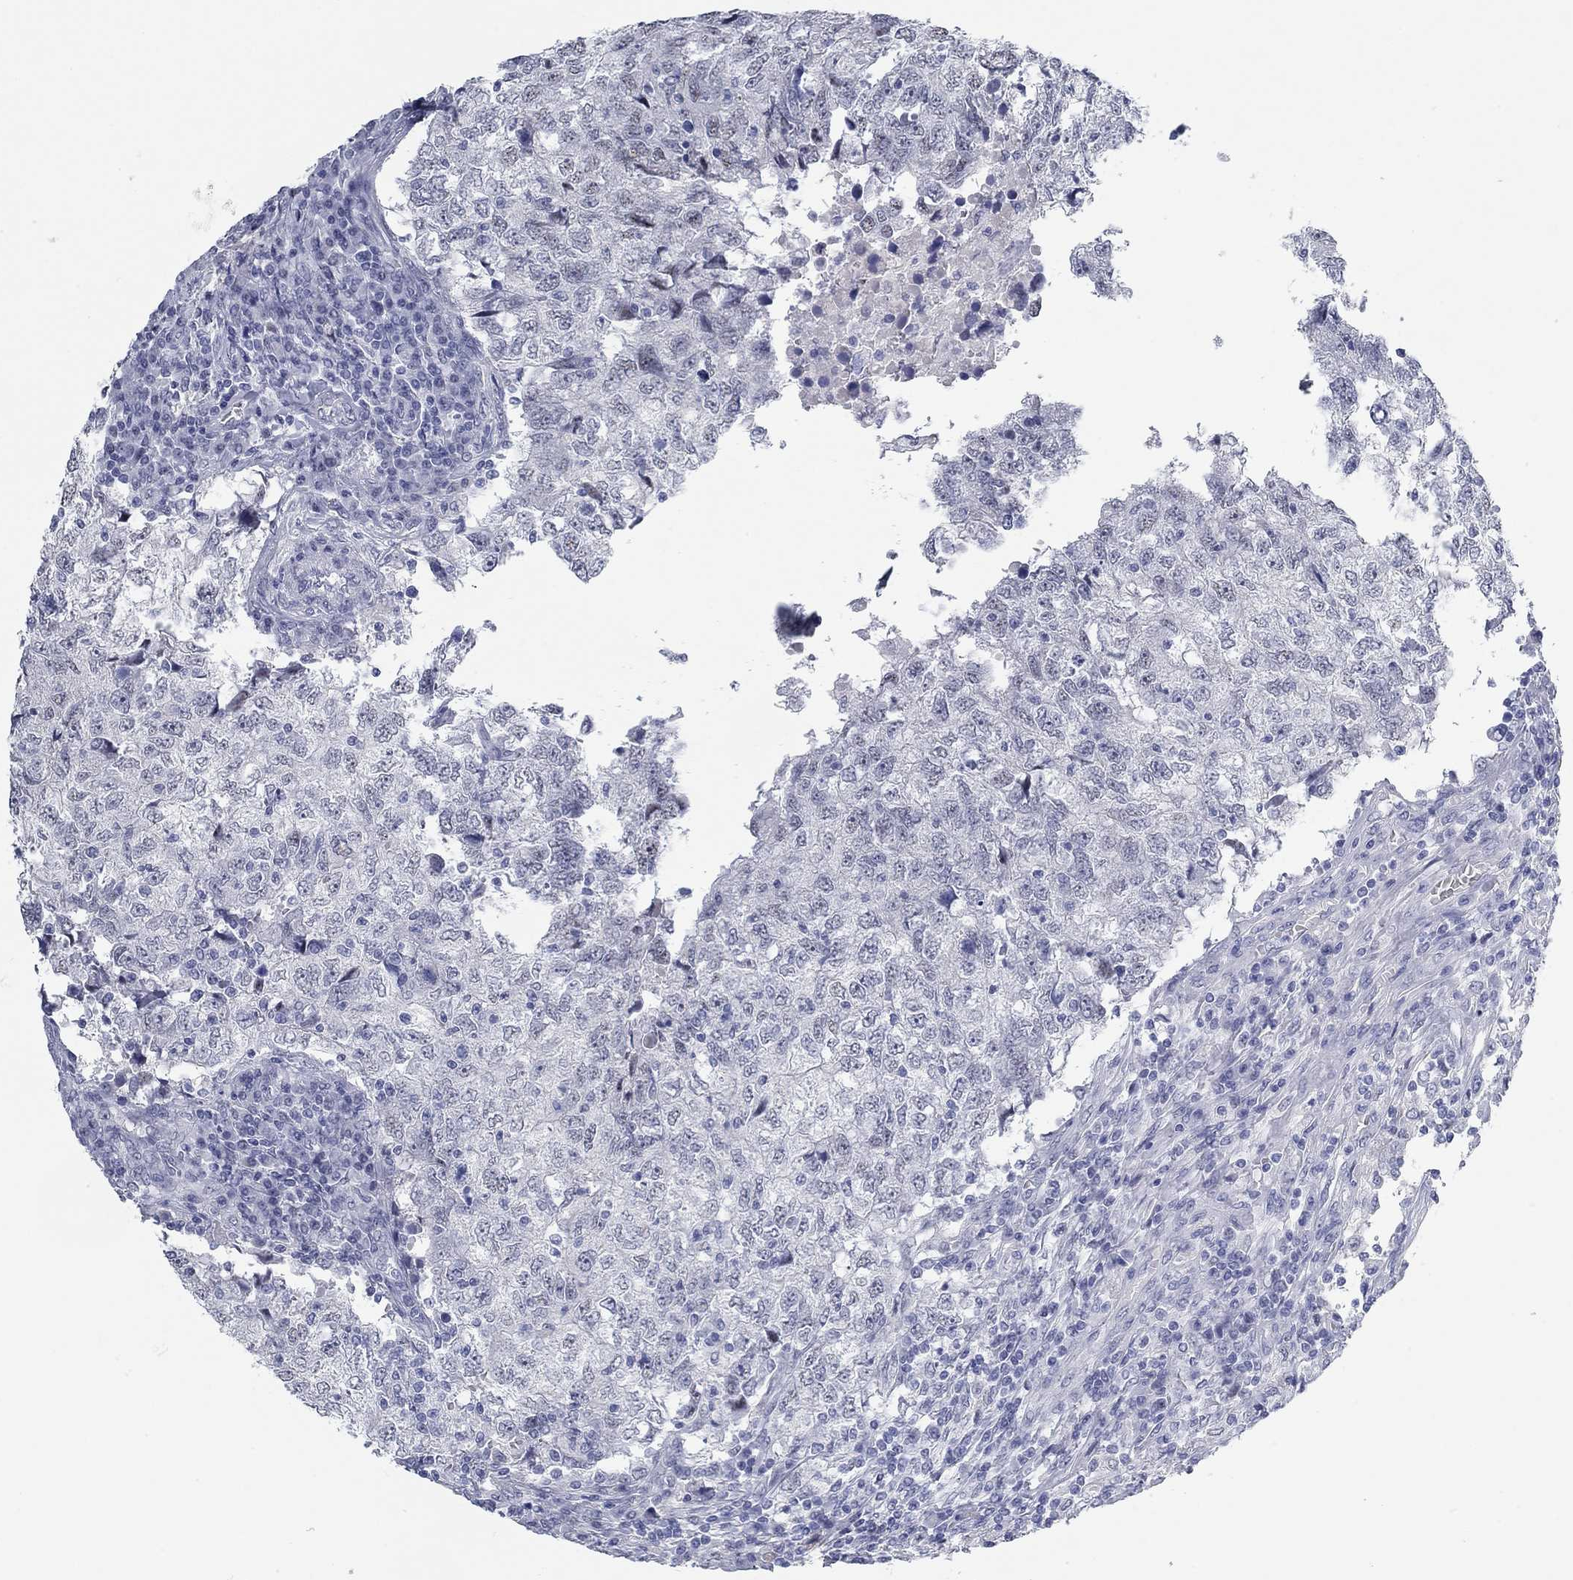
{"staining": {"intensity": "negative", "quantity": "none", "location": "none"}, "tissue": "breast cancer", "cell_type": "Tumor cells", "image_type": "cancer", "snomed": [{"axis": "morphology", "description": "Duct carcinoma"}, {"axis": "topography", "description": "Breast"}], "caption": "Immunohistochemical staining of infiltrating ductal carcinoma (breast) reveals no significant expression in tumor cells.", "gene": "WASF3", "patient": {"sex": "female", "age": 30}}